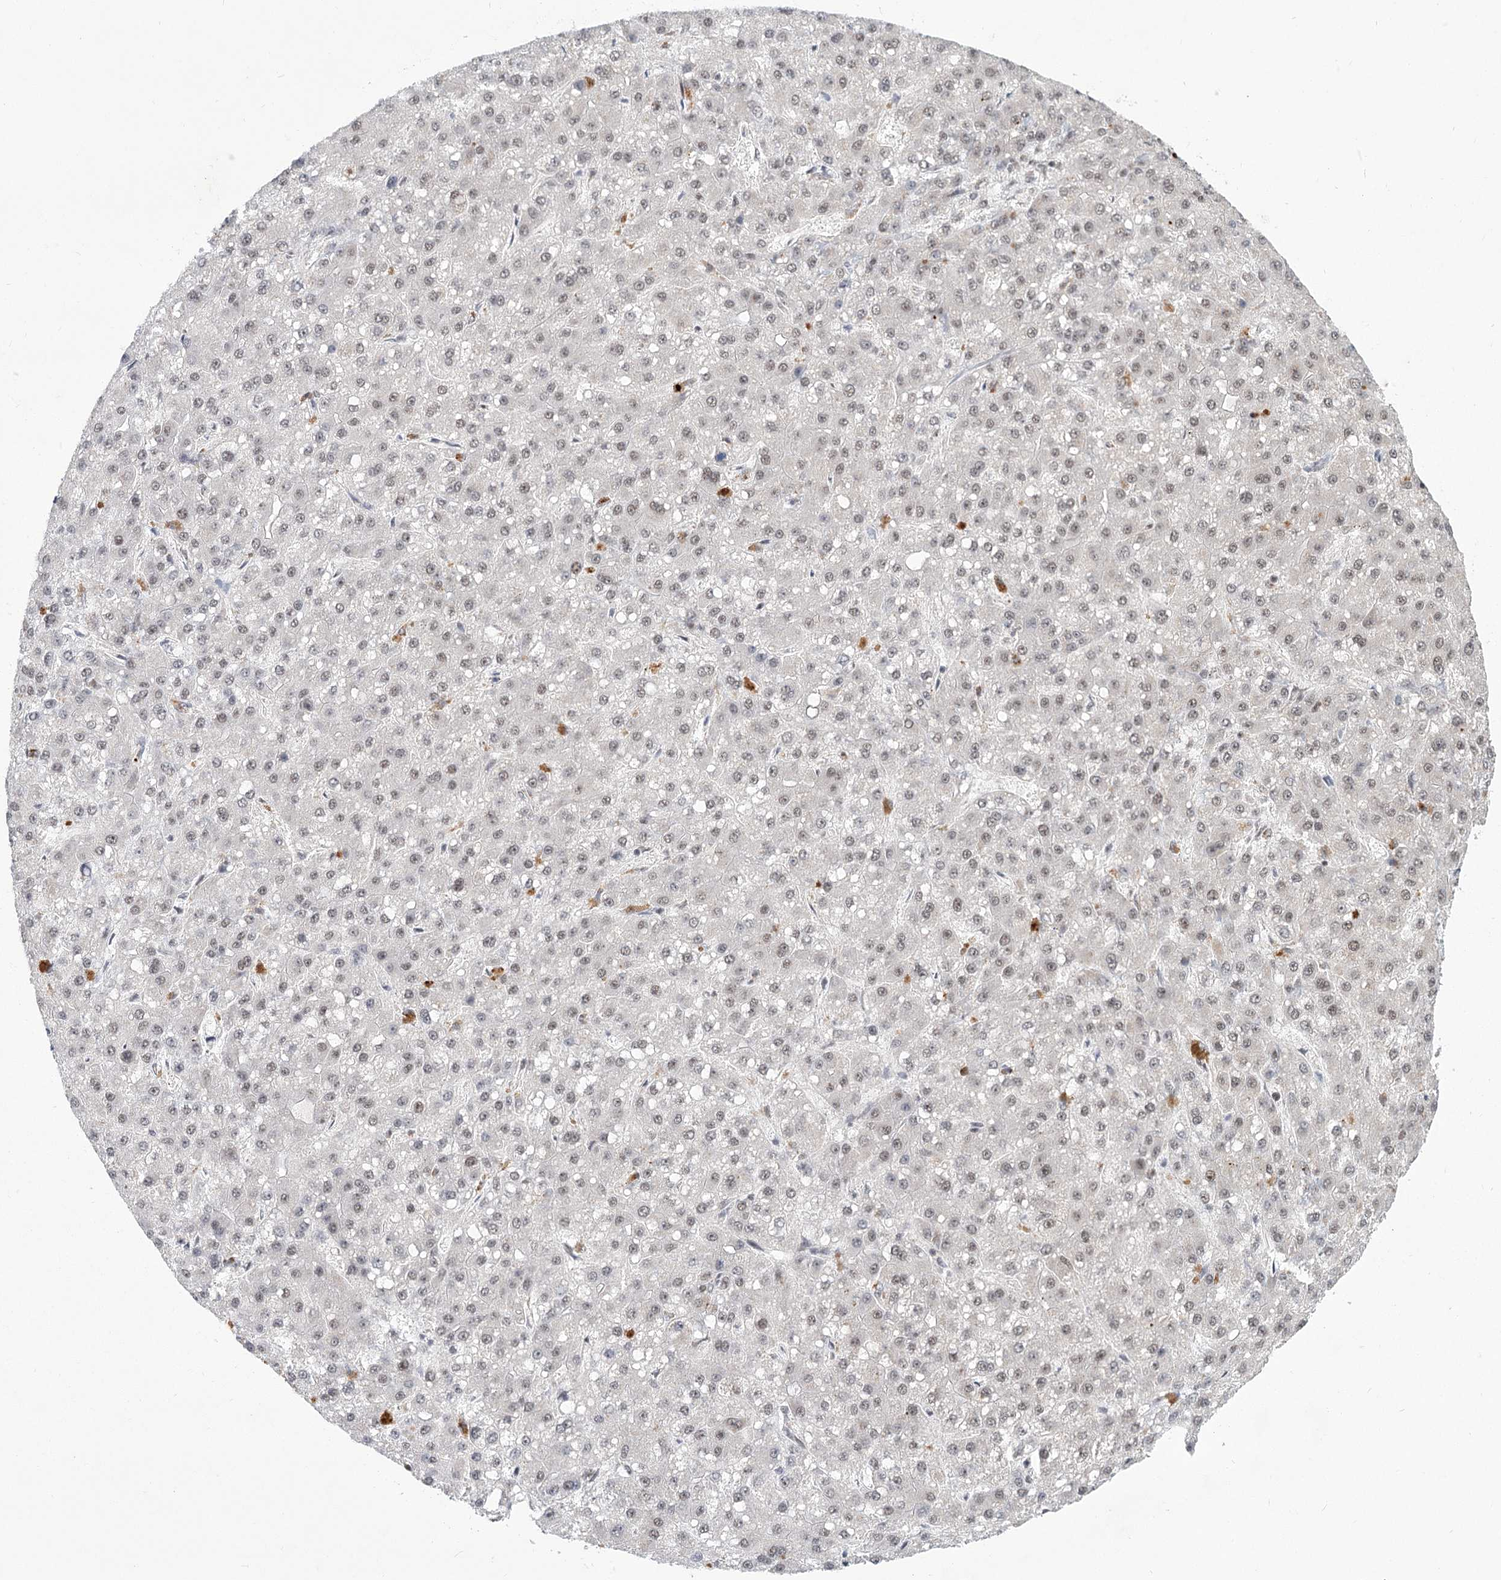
{"staining": {"intensity": "weak", "quantity": ">75%", "location": "nuclear"}, "tissue": "liver cancer", "cell_type": "Tumor cells", "image_type": "cancer", "snomed": [{"axis": "morphology", "description": "Carcinoma, Hepatocellular, NOS"}, {"axis": "topography", "description": "Liver"}], "caption": "Liver hepatocellular carcinoma stained with DAB immunohistochemistry (IHC) exhibits low levels of weak nuclear staining in about >75% of tumor cells. (DAB (3,3'-diaminobenzidine) = brown stain, brightfield microscopy at high magnification).", "gene": "CIB4", "patient": {"sex": "male", "age": 67}}